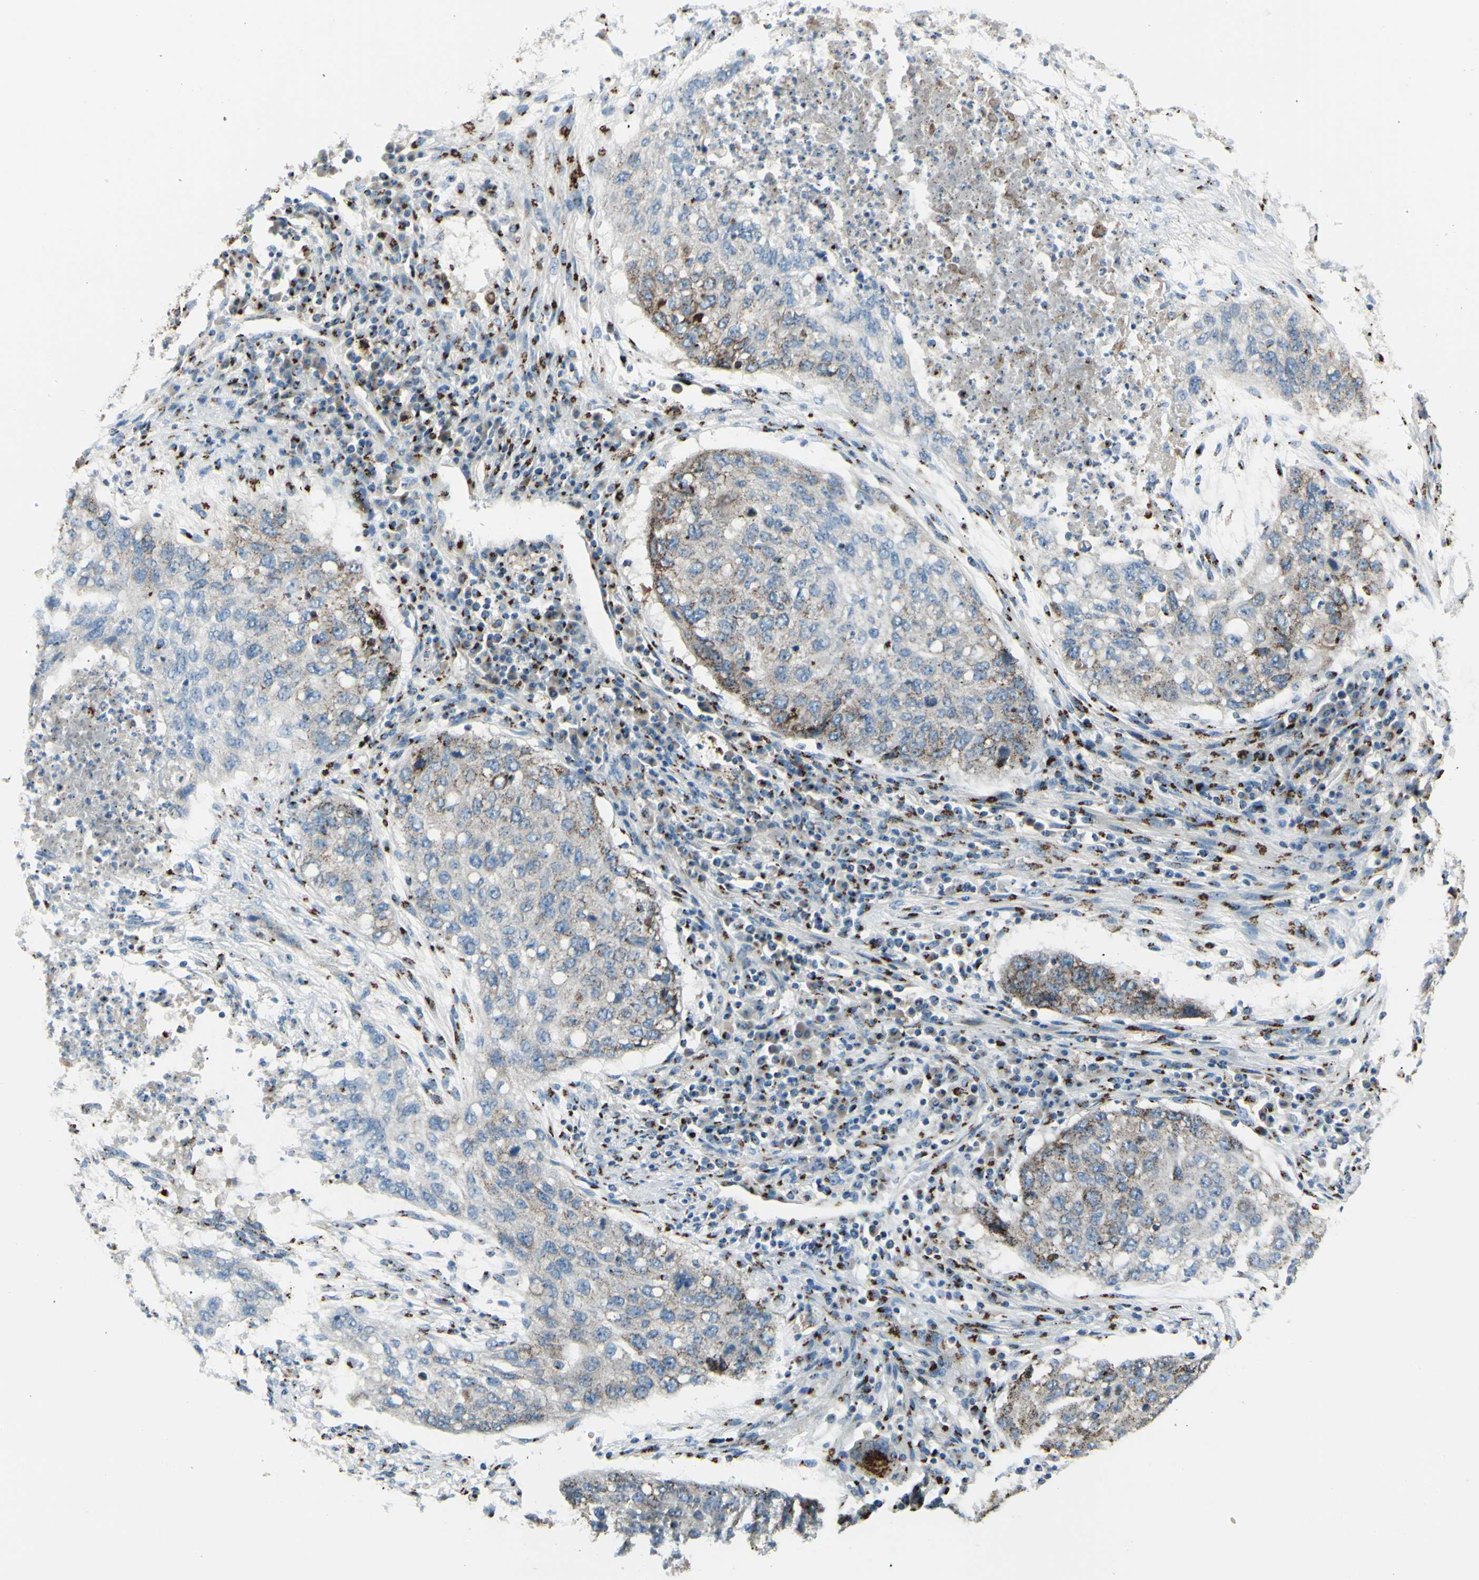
{"staining": {"intensity": "moderate", "quantity": "<25%", "location": "cytoplasmic/membranous"}, "tissue": "lung cancer", "cell_type": "Tumor cells", "image_type": "cancer", "snomed": [{"axis": "morphology", "description": "Squamous cell carcinoma, NOS"}, {"axis": "topography", "description": "Lung"}], "caption": "Immunohistochemistry (IHC) of squamous cell carcinoma (lung) shows low levels of moderate cytoplasmic/membranous expression in approximately <25% of tumor cells.", "gene": "B4GALT1", "patient": {"sex": "female", "age": 63}}